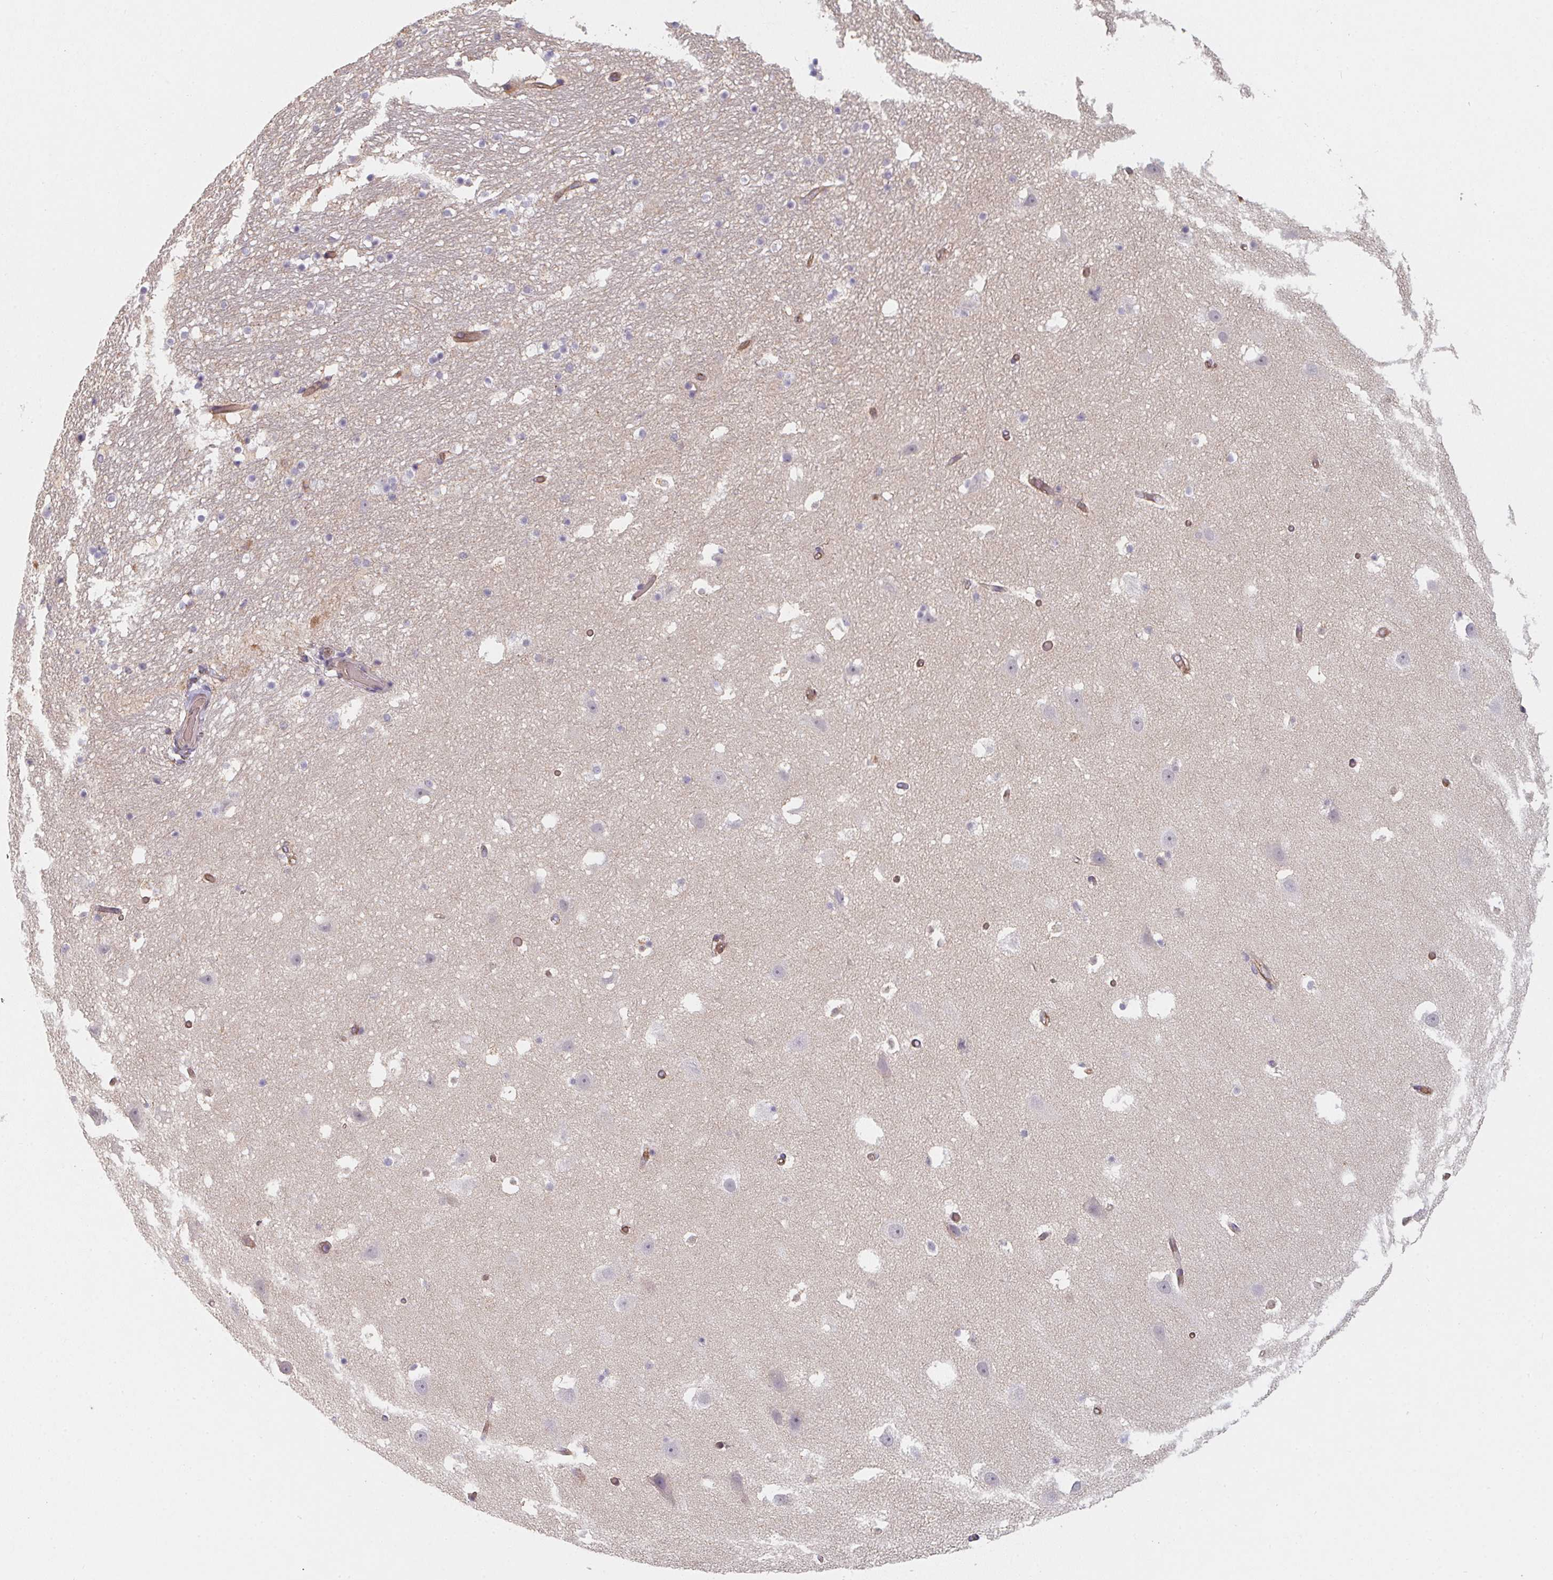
{"staining": {"intensity": "negative", "quantity": "none", "location": "none"}, "tissue": "hippocampus", "cell_type": "Glial cells", "image_type": "normal", "snomed": [{"axis": "morphology", "description": "Normal tissue, NOS"}, {"axis": "topography", "description": "Hippocampus"}], "caption": "Glial cells are negative for protein expression in normal human hippocampus. (DAB immunohistochemistry (IHC), high magnification).", "gene": "TBKBP1", "patient": {"sex": "male", "age": 26}}